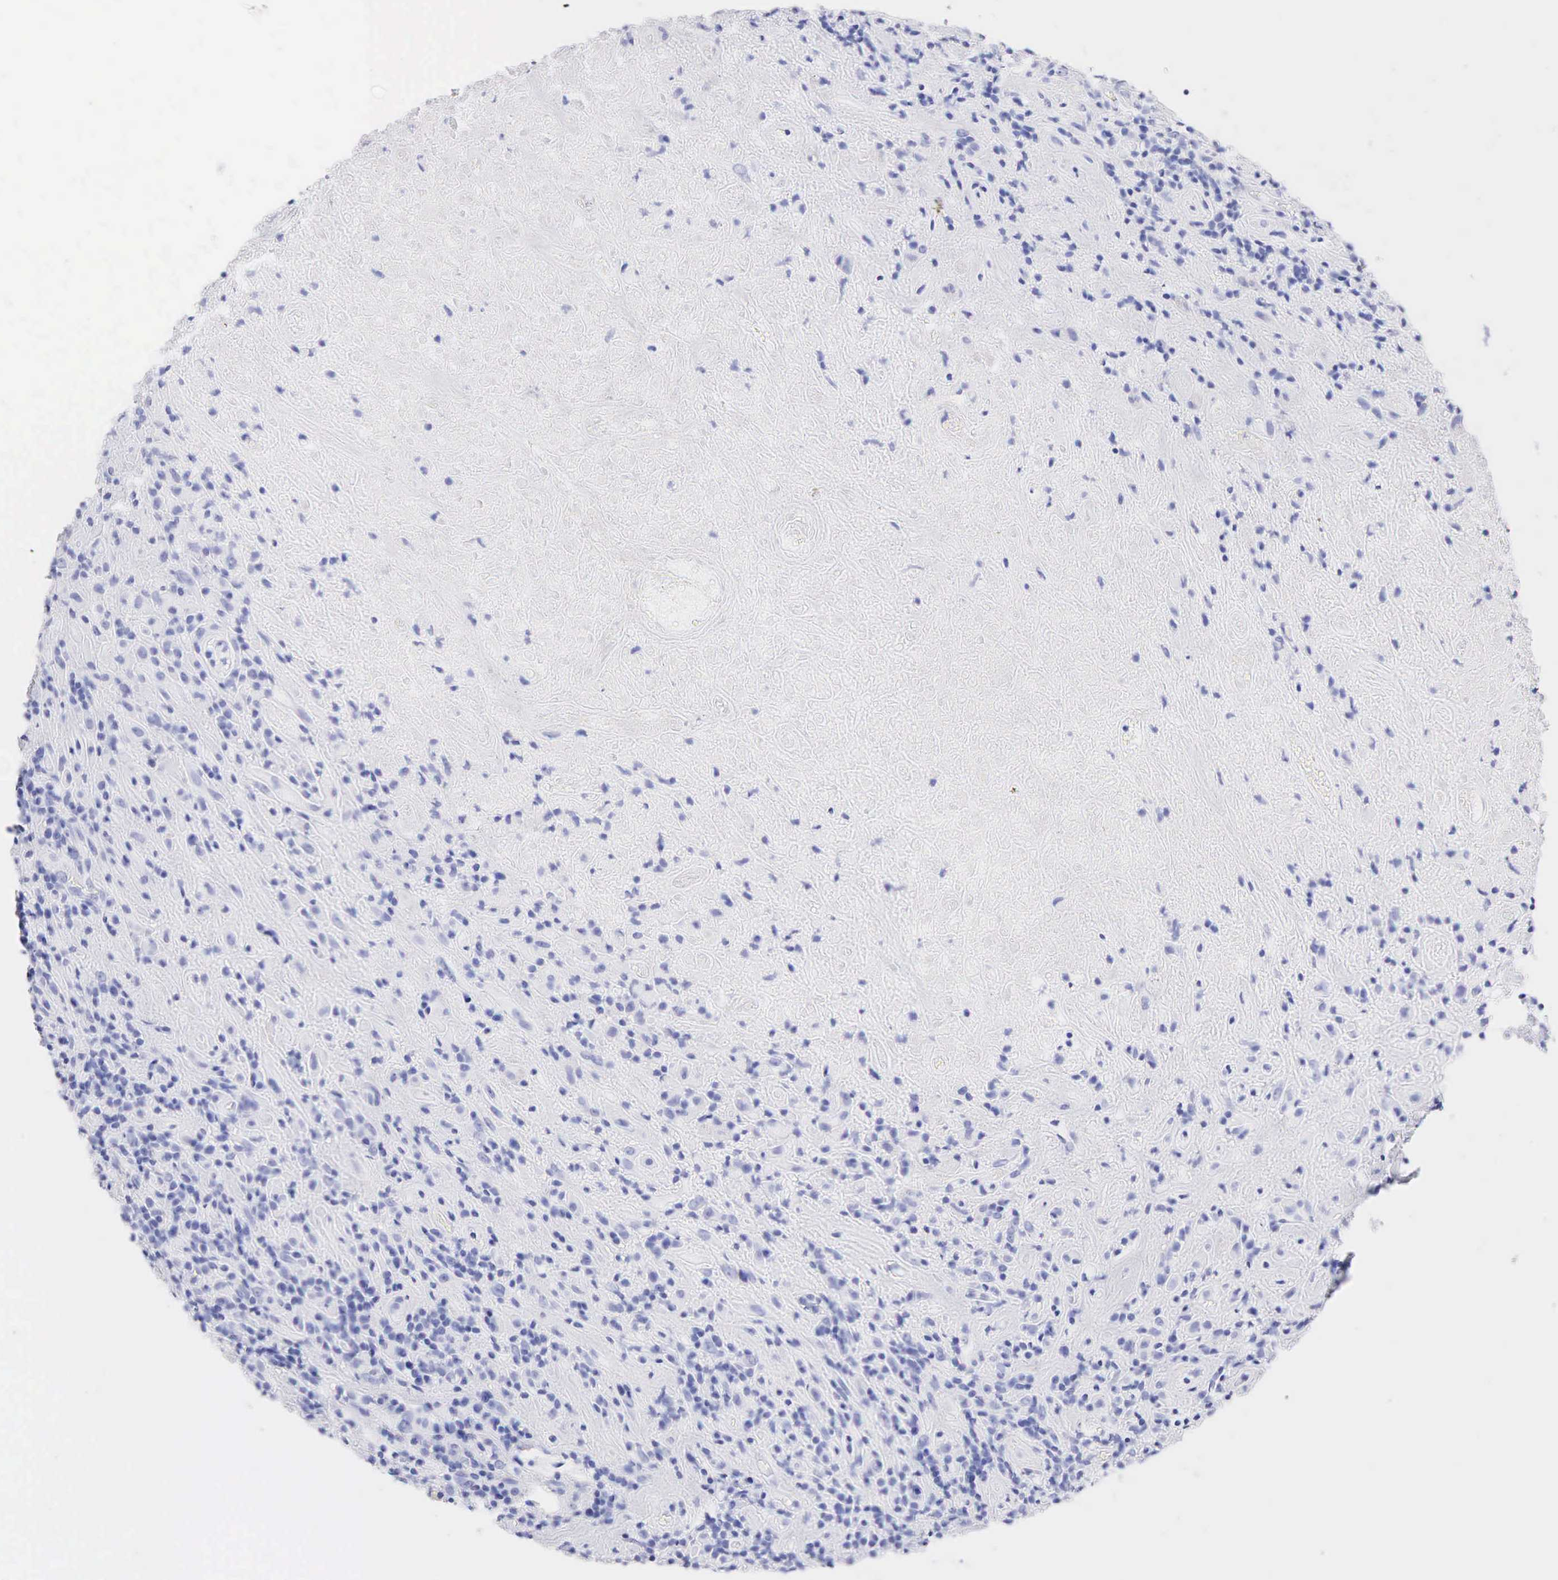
{"staining": {"intensity": "negative", "quantity": "none", "location": "none"}, "tissue": "lymphoma", "cell_type": "Tumor cells", "image_type": "cancer", "snomed": [{"axis": "morphology", "description": "Hodgkin's disease, NOS"}, {"axis": "topography", "description": "Lymph node"}], "caption": "A histopathology image of human Hodgkin's disease is negative for staining in tumor cells.", "gene": "KRT14", "patient": {"sex": "male", "age": 46}}